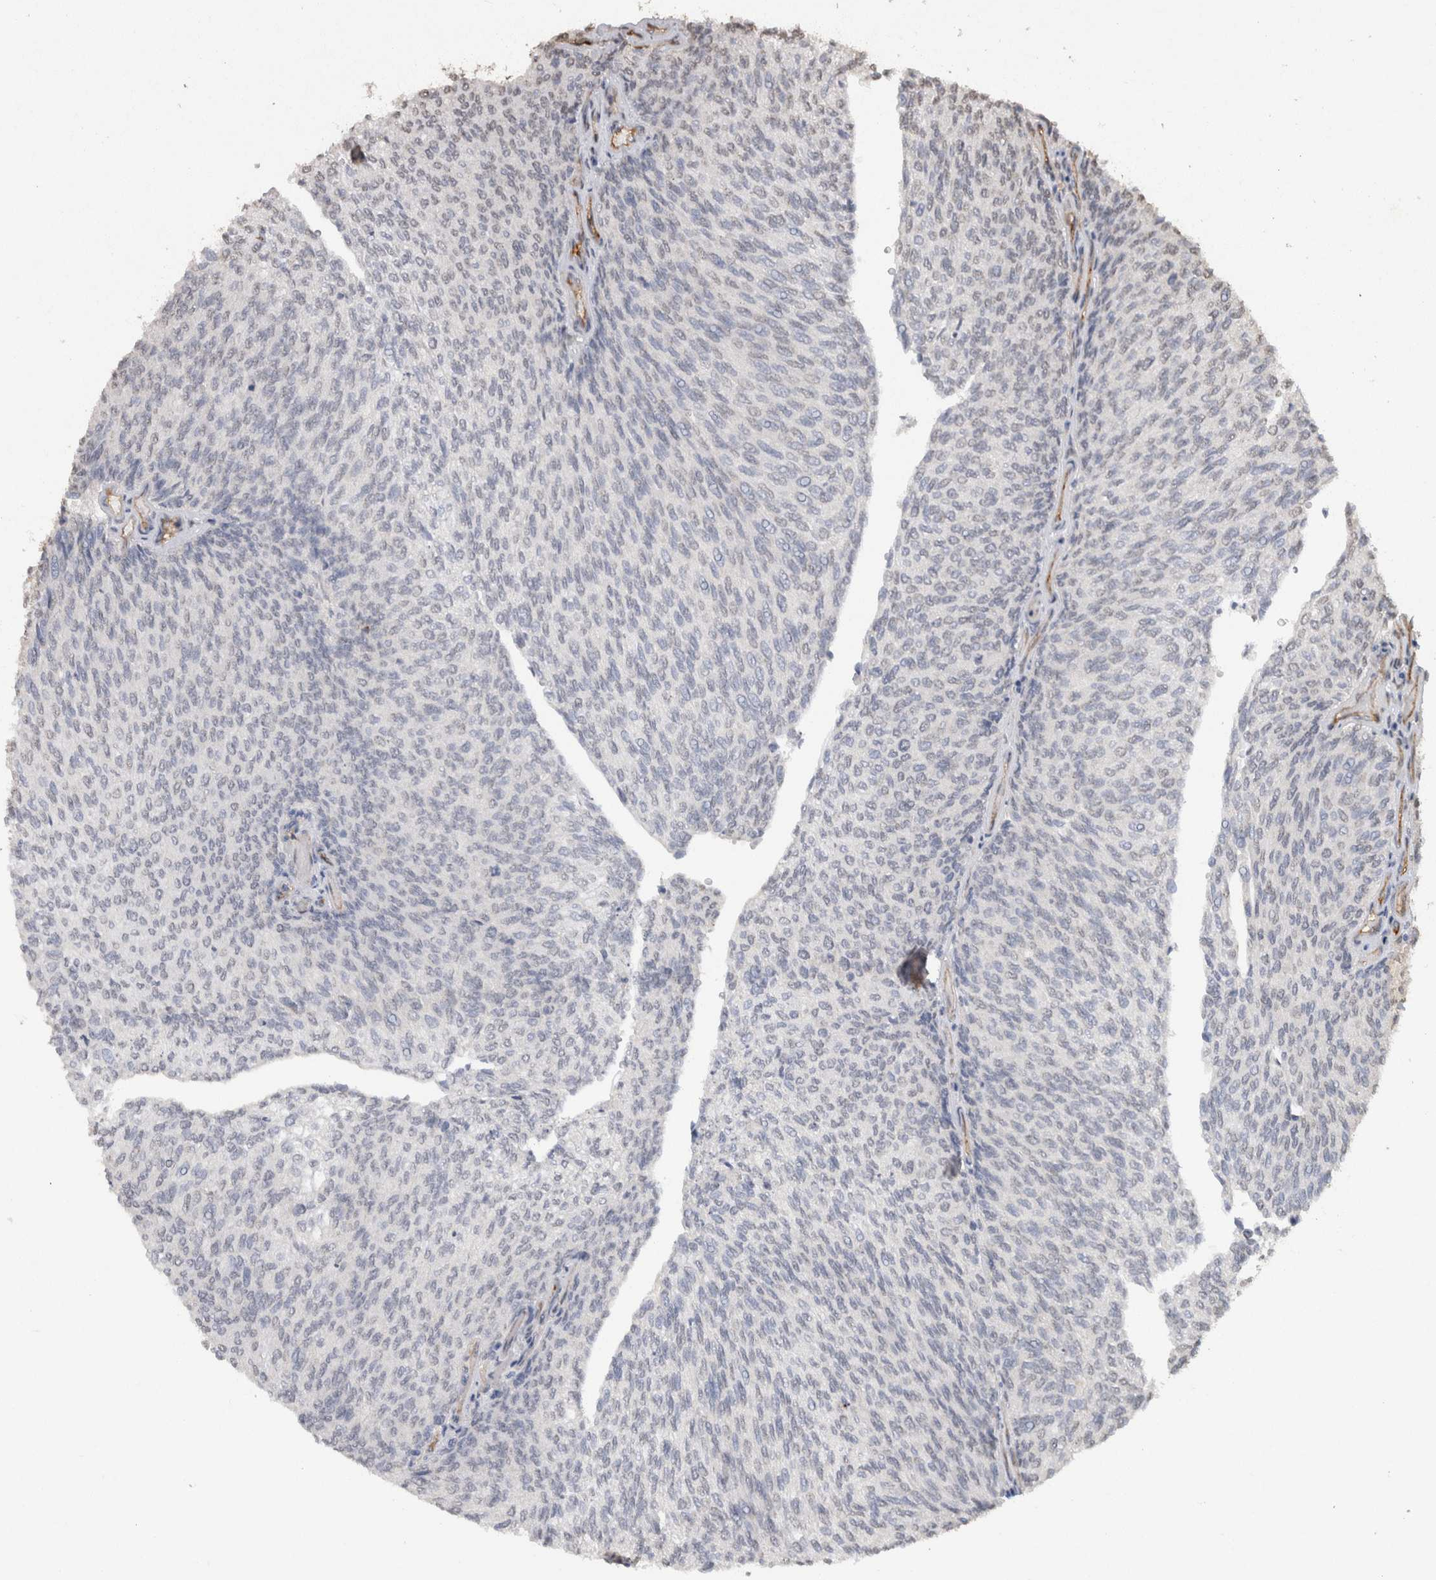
{"staining": {"intensity": "negative", "quantity": "none", "location": "none"}, "tissue": "urothelial cancer", "cell_type": "Tumor cells", "image_type": "cancer", "snomed": [{"axis": "morphology", "description": "Urothelial carcinoma, Low grade"}, {"axis": "topography", "description": "Urinary bladder"}], "caption": "Urothelial cancer was stained to show a protein in brown. There is no significant expression in tumor cells.", "gene": "RECK", "patient": {"sex": "female", "age": 79}}